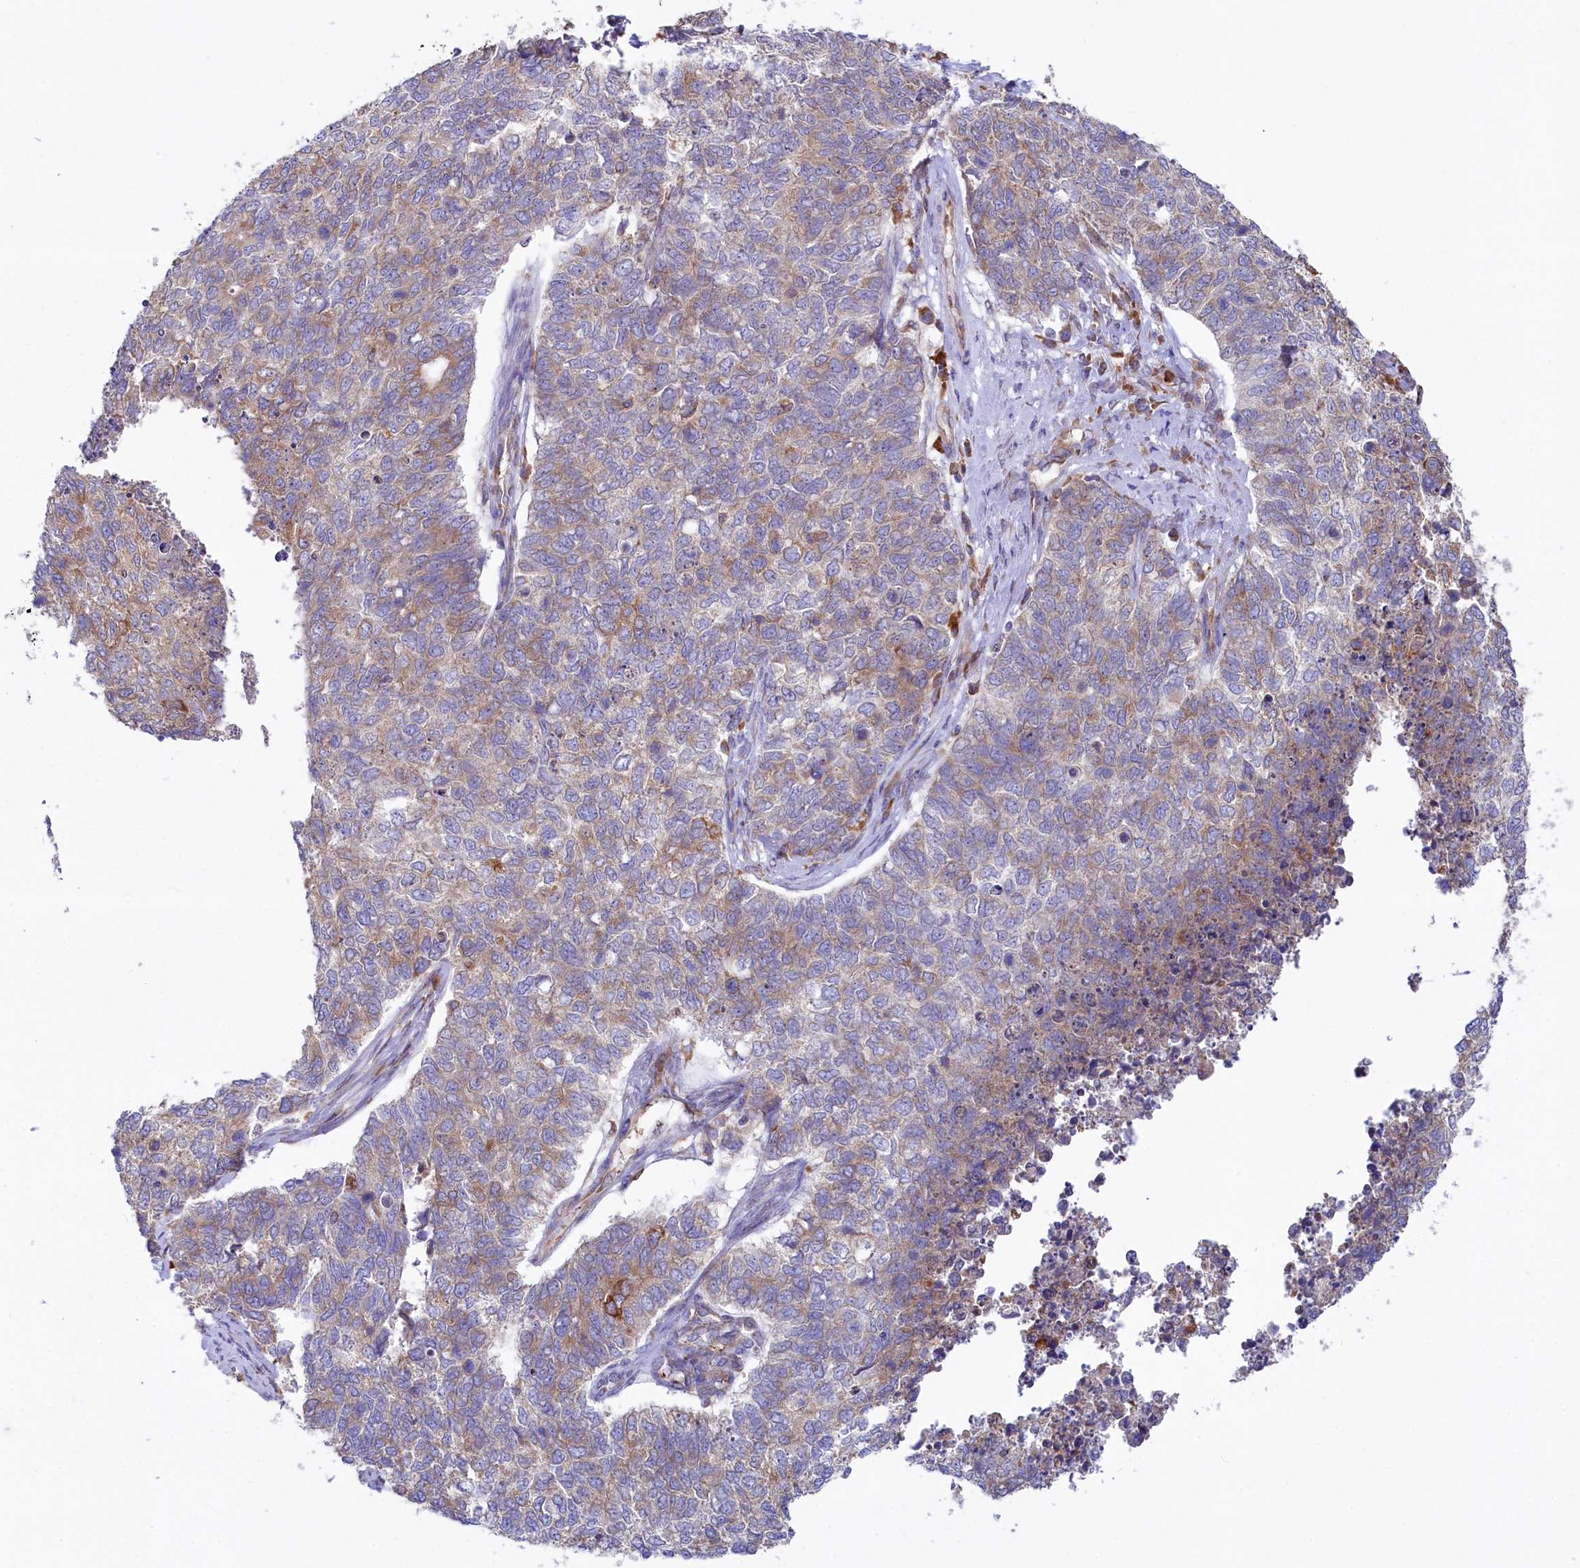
{"staining": {"intensity": "weak", "quantity": "25%-75%", "location": "cytoplasmic/membranous"}, "tissue": "cervical cancer", "cell_type": "Tumor cells", "image_type": "cancer", "snomed": [{"axis": "morphology", "description": "Squamous cell carcinoma, NOS"}, {"axis": "topography", "description": "Cervix"}], "caption": "Immunohistochemical staining of human cervical squamous cell carcinoma displays low levels of weak cytoplasmic/membranous expression in about 25%-75% of tumor cells.", "gene": "CHID1", "patient": {"sex": "female", "age": 63}}